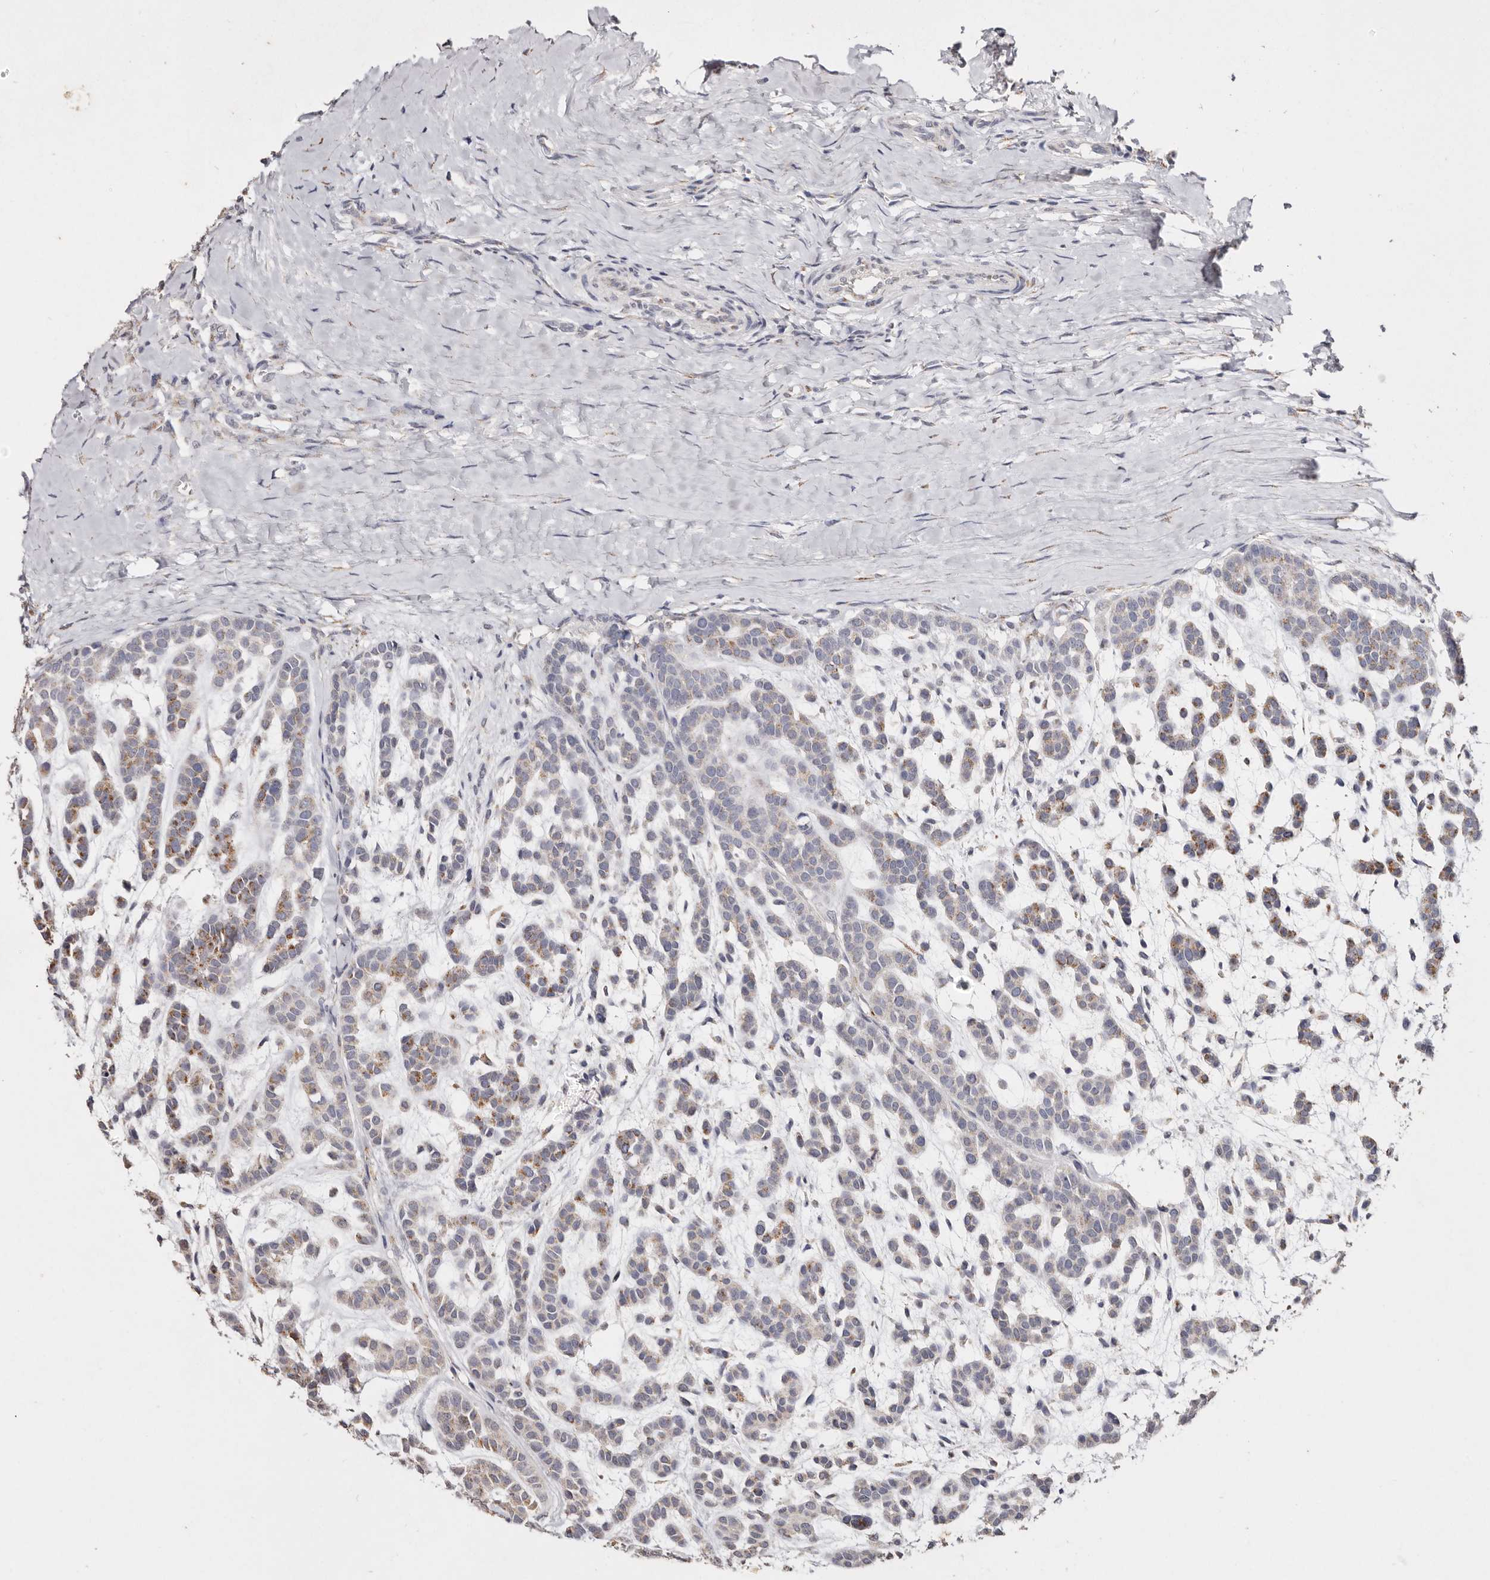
{"staining": {"intensity": "moderate", "quantity": "25%-75%", "location": "cytoplasmic/membranous"}, "tissue": "head and neck cancer", "cell_type": "Tumor cells", "image_type": "cancer", "snomed": [{"axis": "morphology", "description": "Adenocarcinoma, NOS"}, {"axis": "morphology", "description": "Adenoma, NOS"}, {"axis": "topography", "description": "Head-Neck"}], "caption": "Moderate cytoplasmic/membranous positivity is seen in about 25%-75% of tumor cells in head and neck cancer (adenocarcinoma).", "gene": "LGALS7B", "patient": {"sex": "female", "age": 55}}